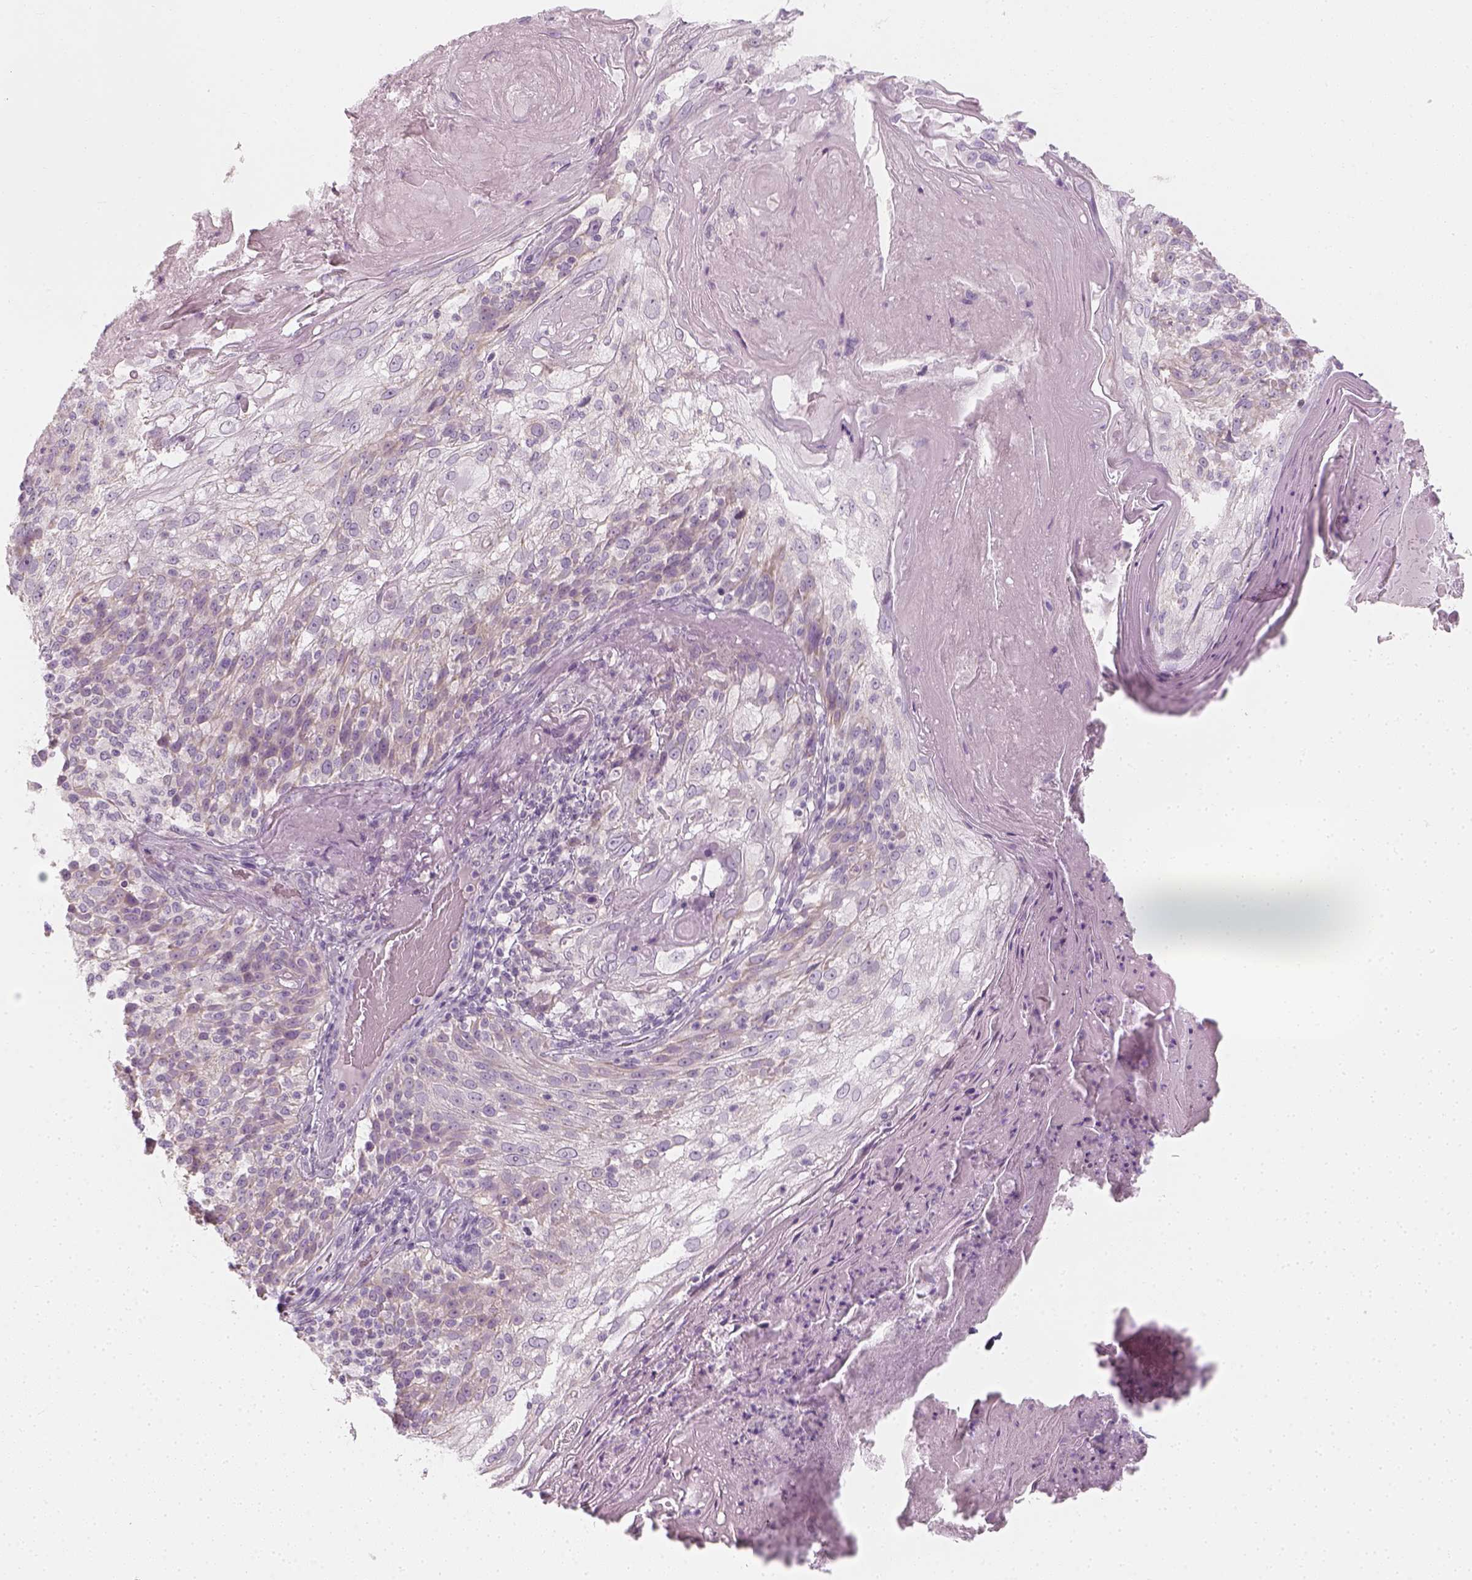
{"staining": {"intensity": "weak", "quantity": "<25%", "location": "cytoplasmic/membranous"}, "tissue": "skin cancer", "cell_type": "Tumor cells", "image_type": "cancer", "snomed": [{"axis": "morphology", "description": "Normal tissue, NOS"}, {"axis": "morphology", "description": "Squamous cell carcinoma, NOS"}, {"axis": "topography", "description": "Skin"}], "caption": "A photomicrograph of human skin cancer is negative for staining in tumor cells.", "gene": "PRAME", "patient": {"sex": "female", "age": 83}}